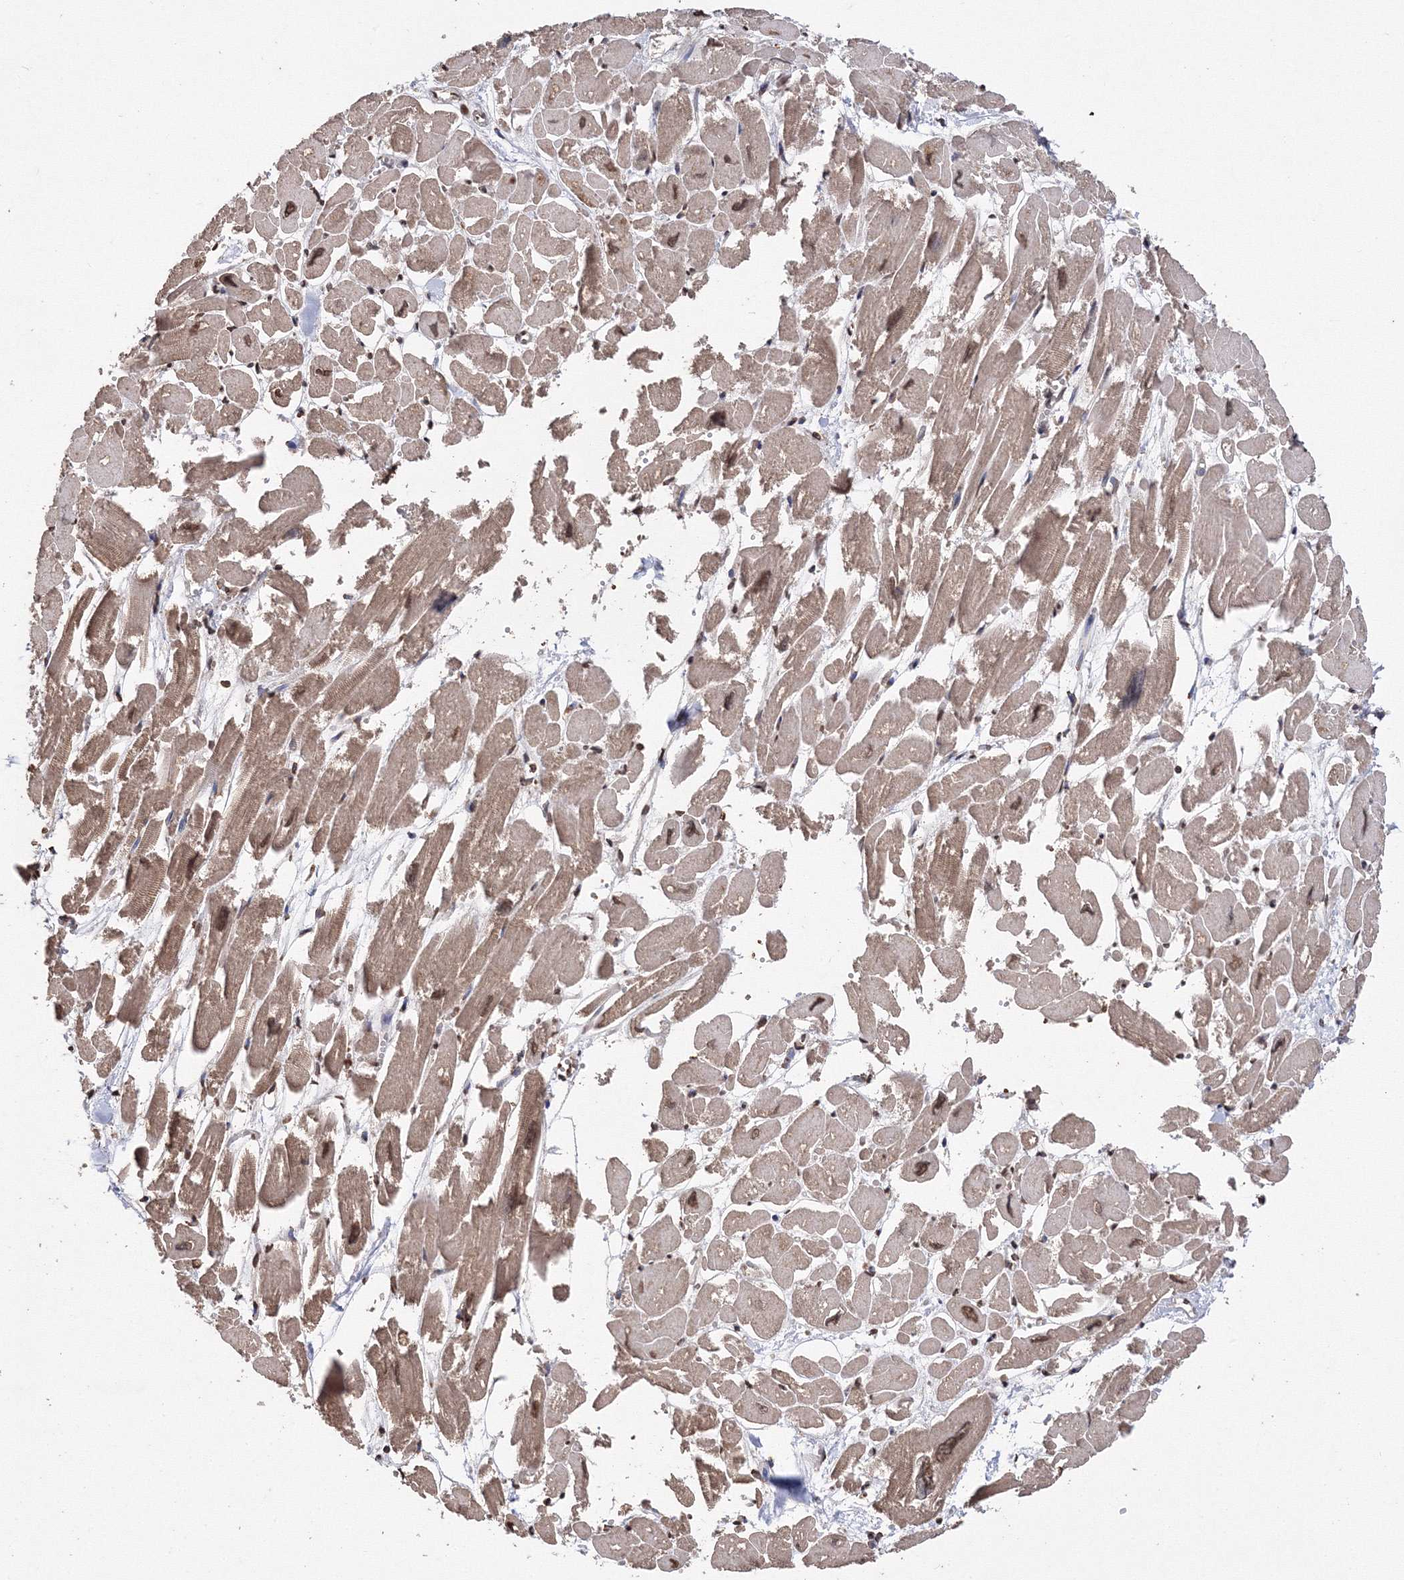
{"staining": {"intensity": "moderate", "quantity": "25%-75%", "location": "cytoplasmic/membranous,nuclear"}, "tissue": "heart muscle", "cell_type": "Cardiomyocytes", "image_type": "normal", "snomed": [{"axis": "morphology", "description": "Normal tissue, NOS"}, {"axis": "topography", "description": "Heart"}], "caption": "Protein expression analysis of benign heart muscle reveals moderate cytoplasmic/membranous,nuclear positivity in about 25%-75% of cardiomyocytes.", "gene": "GPN1", "patient": {"sex": "male", "age": 54}}